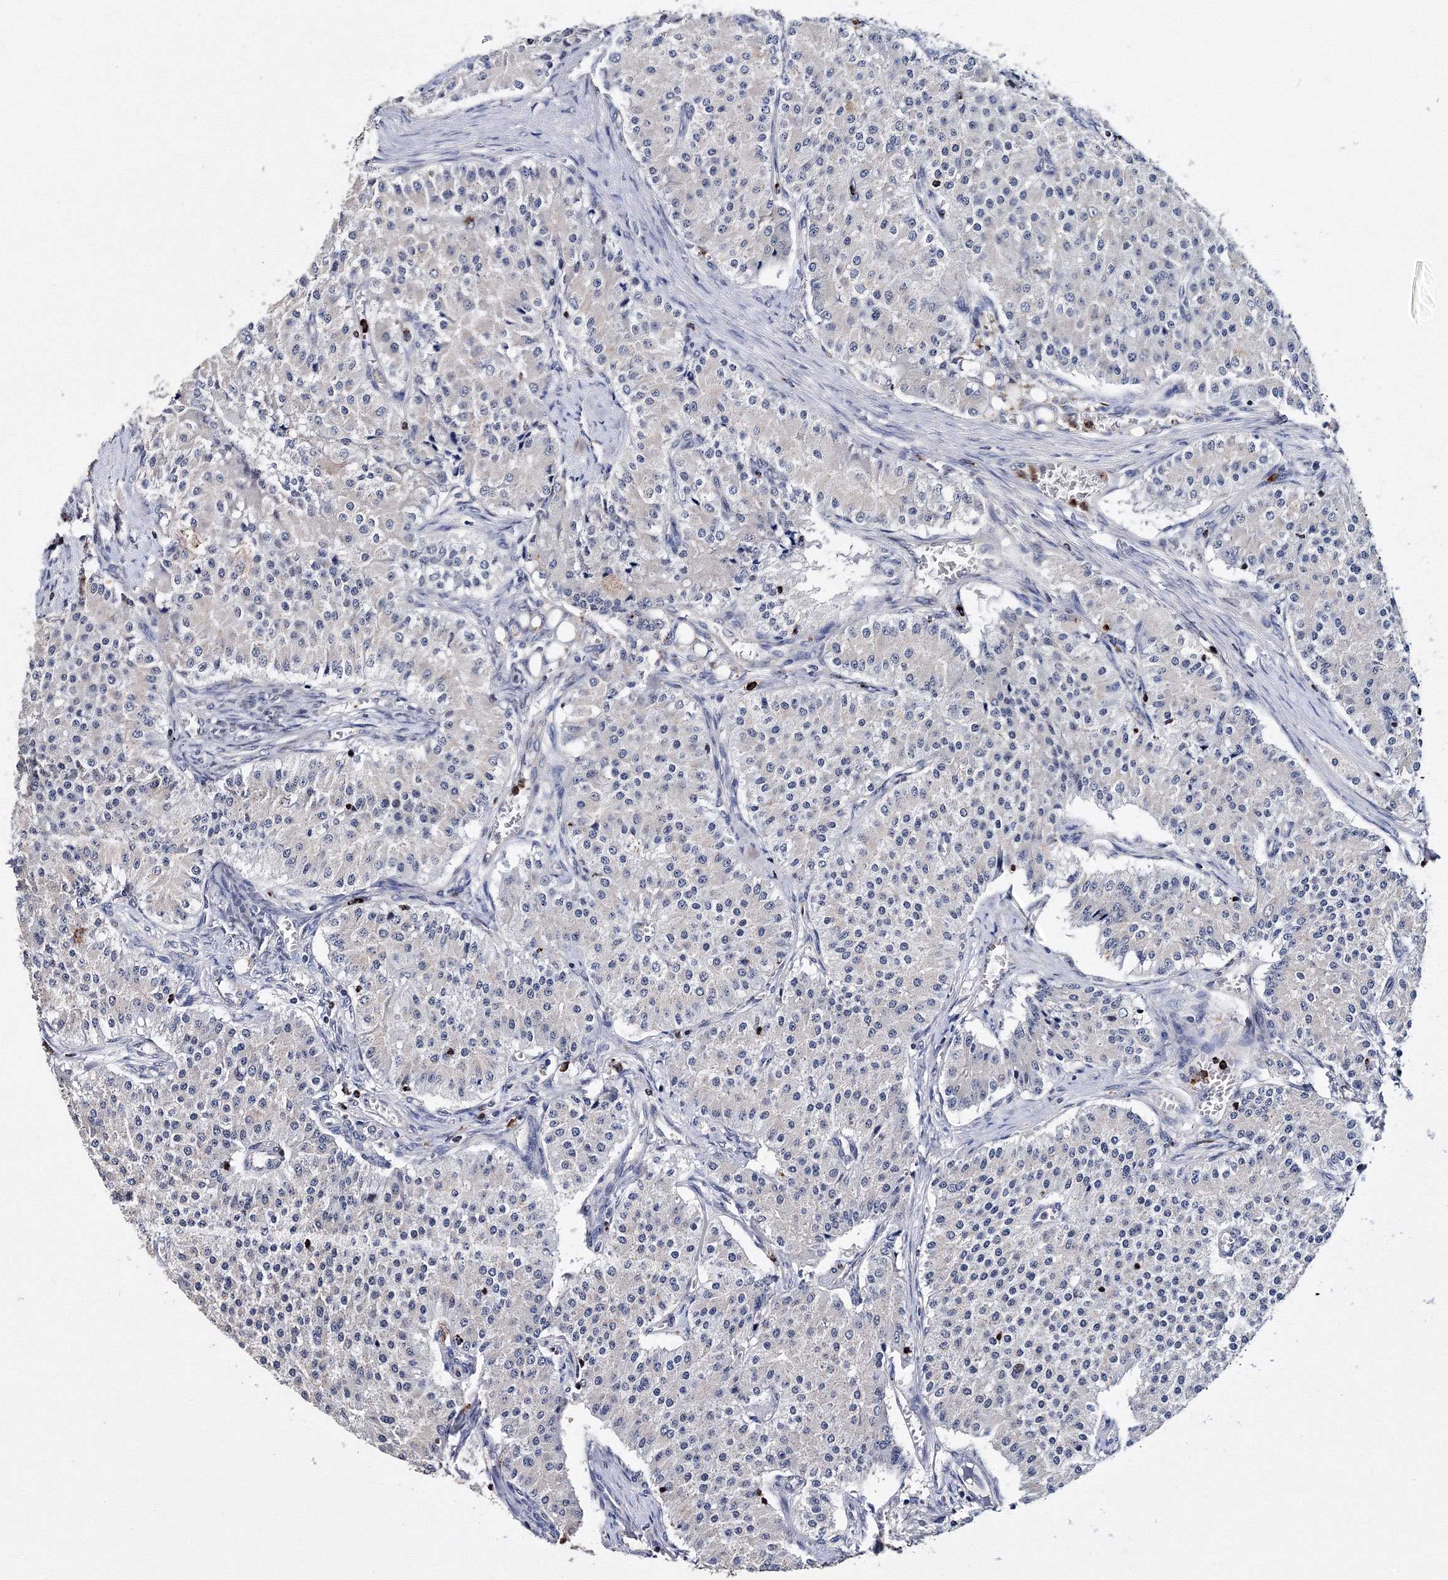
{"staining": {"intensity": "negative", "quantity": "none", "location": "none"}, "tissue": "carcinoid", "cell_type": "Tumor cells", "image_type": "cancer", "snomed": [{"axis": "morphology", "description": "Carcinoid, malignant, NOS"}, {"axis": "topography", "description": "Colon"}], "caption": "There is no significant positivity in tumor cells of carcinoid.", "gene": "PHYKPL", "patient": {"sex": "female", "age": 52}}